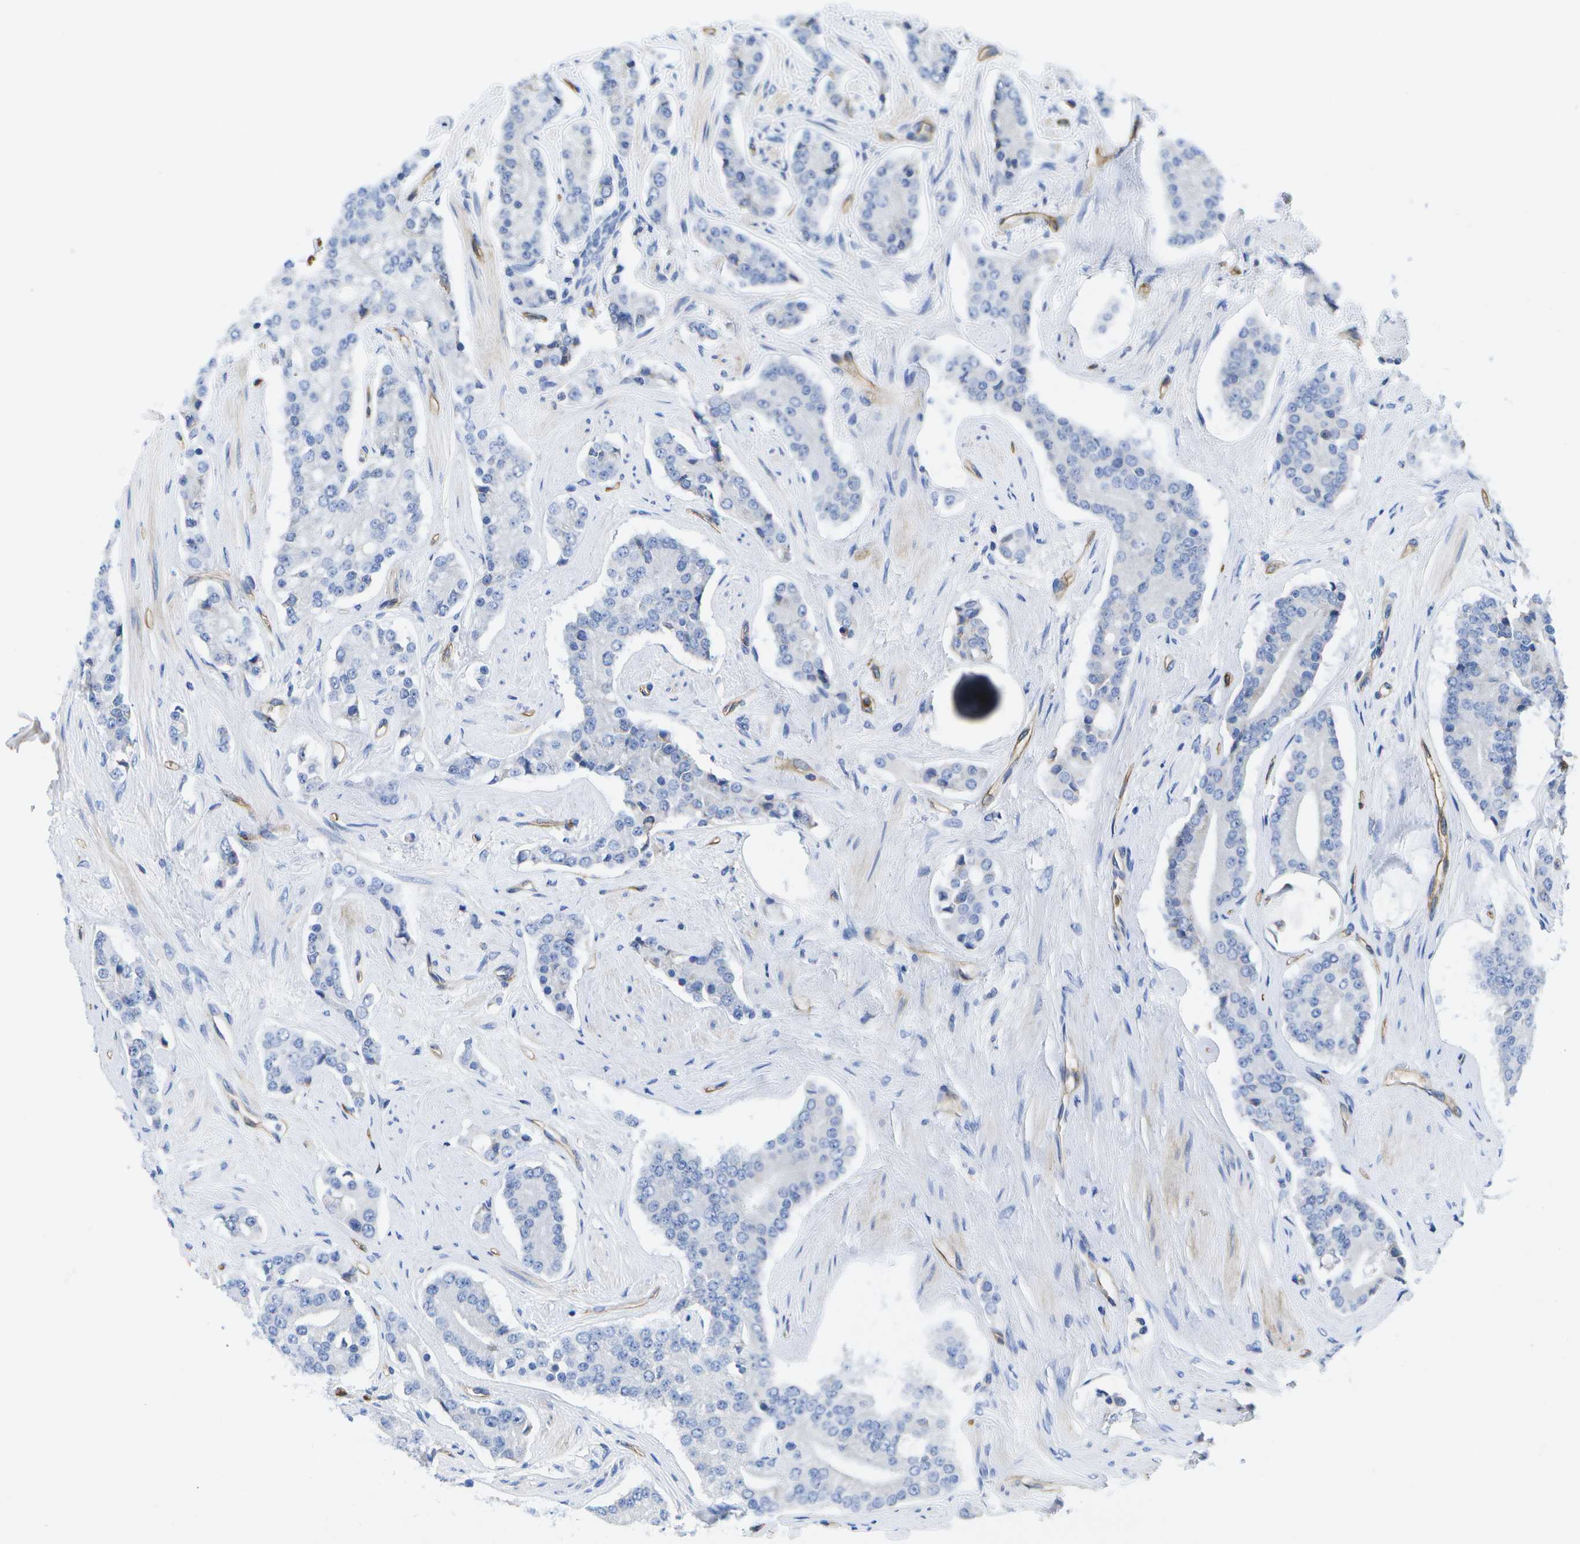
{"staining": {"intensity": "negative", "quantity": "none", "location": "none"}, "tissue": "prostate cancer", "cell_type": "Tumor cells", "image_type": "cancer", "snomed": [{"axis": "morphology", "description": "Adenocarcinoma, High grade"}, {"axis": "topography", "description": "Prostate"}], "caption": "This micrograph is of prostate adenocarcinoma (high-grade) stained with immunohistochemistry to label a protein in brown with the nuclei are counter-stained blue. There is no expression in tumor cells.", "gene": "DYSF", "patient": {"sex": "male", "age": 71}}